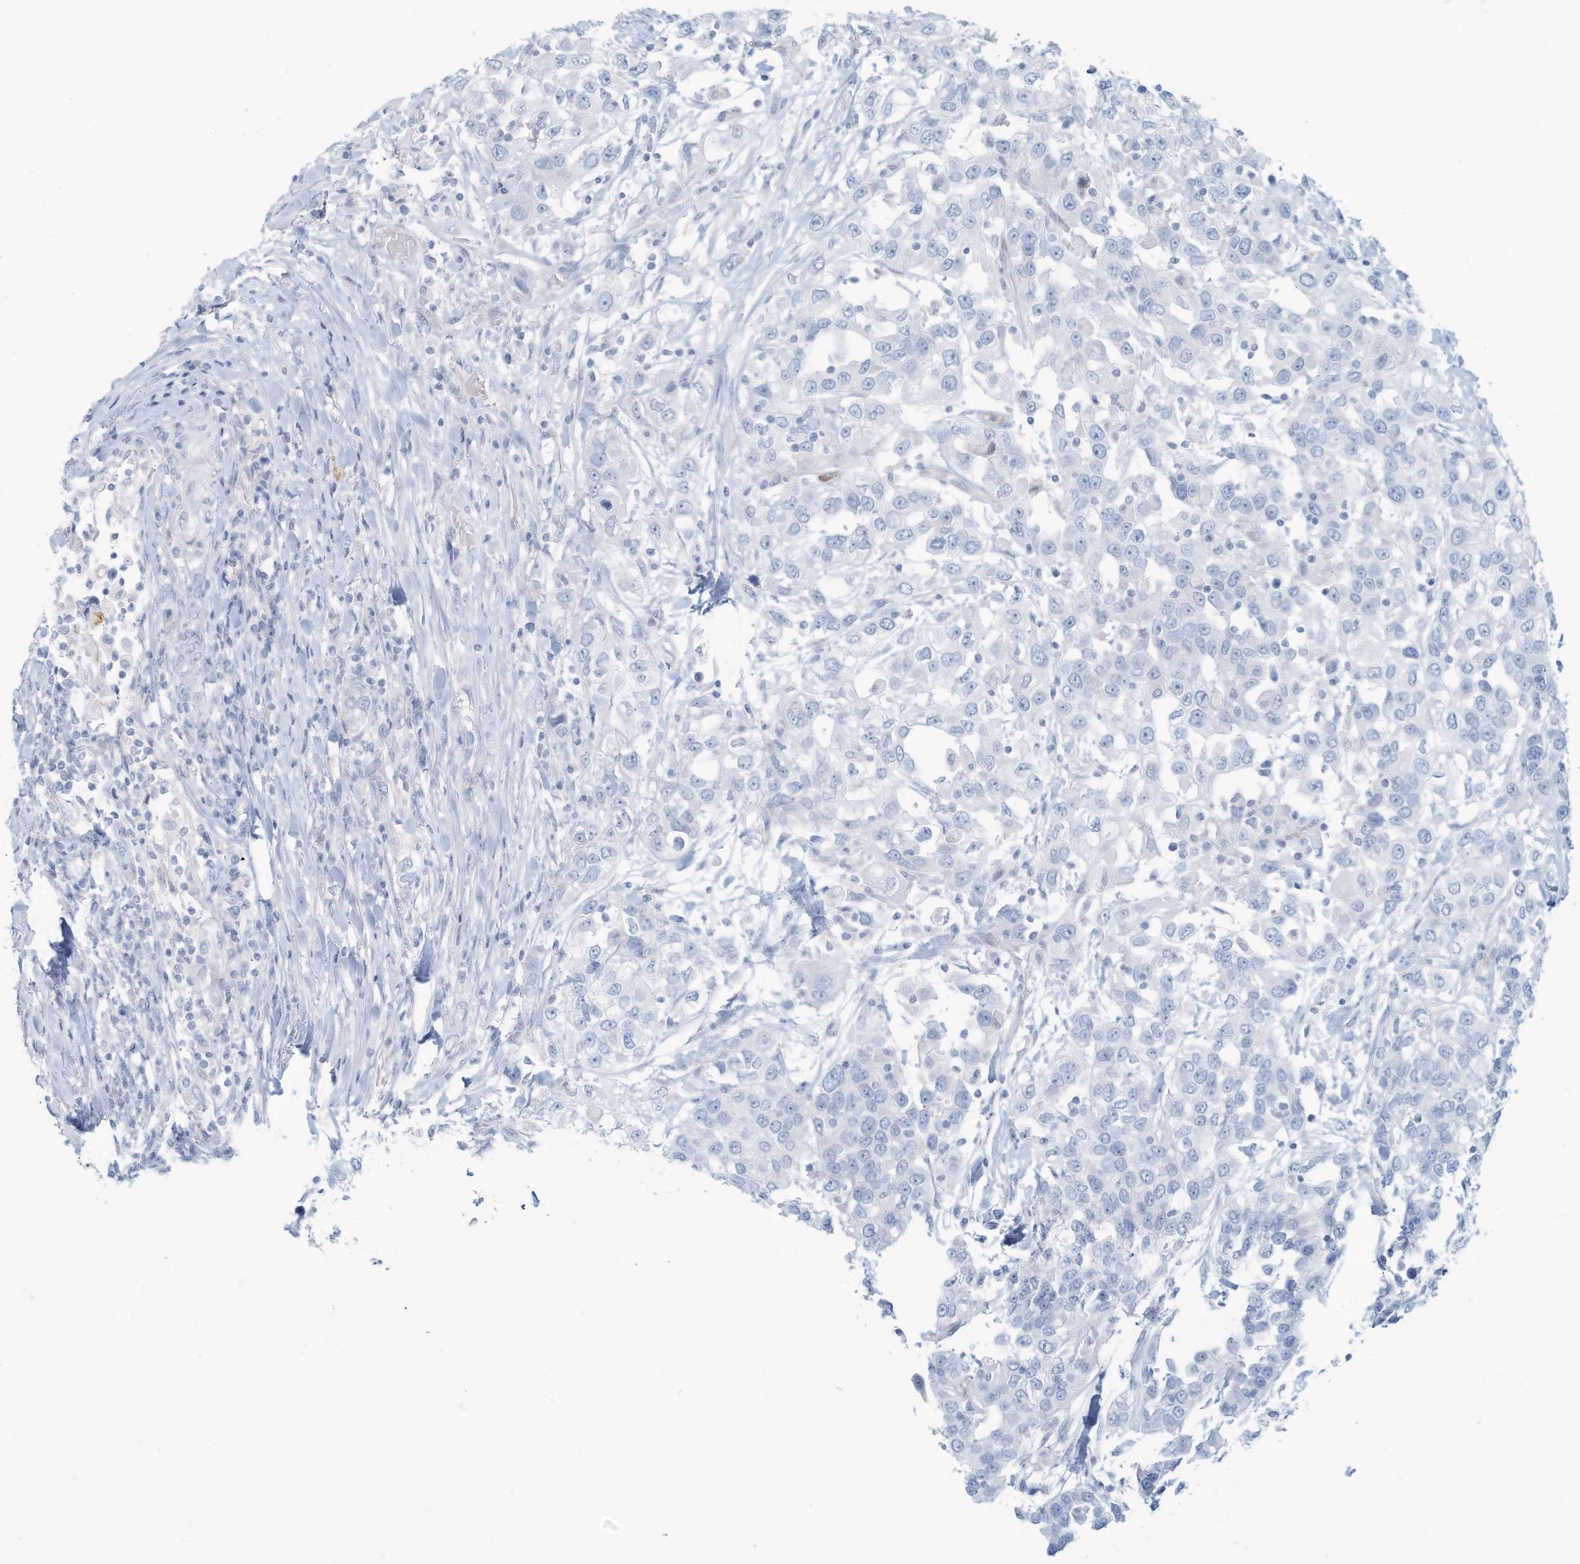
{"staining": {"intensity": "negative", "quantity": "none", "location": "none"}, "tissue": "urothelial cancer", "cell_type": "Tumor cells", "image_type": "cancer", "snomed": [{"axis": "morphology", "description": "Urothelial carcinoma, High grade"}, {"axis": "topography", "description": "Urinary bladder"}], "caption": "Protein analysis of urothelial carcinoma (high-grade) displays no significant staining in tumor cells.", "gene": "ERI2", "patient": {"sex": "female", "age": 80}}